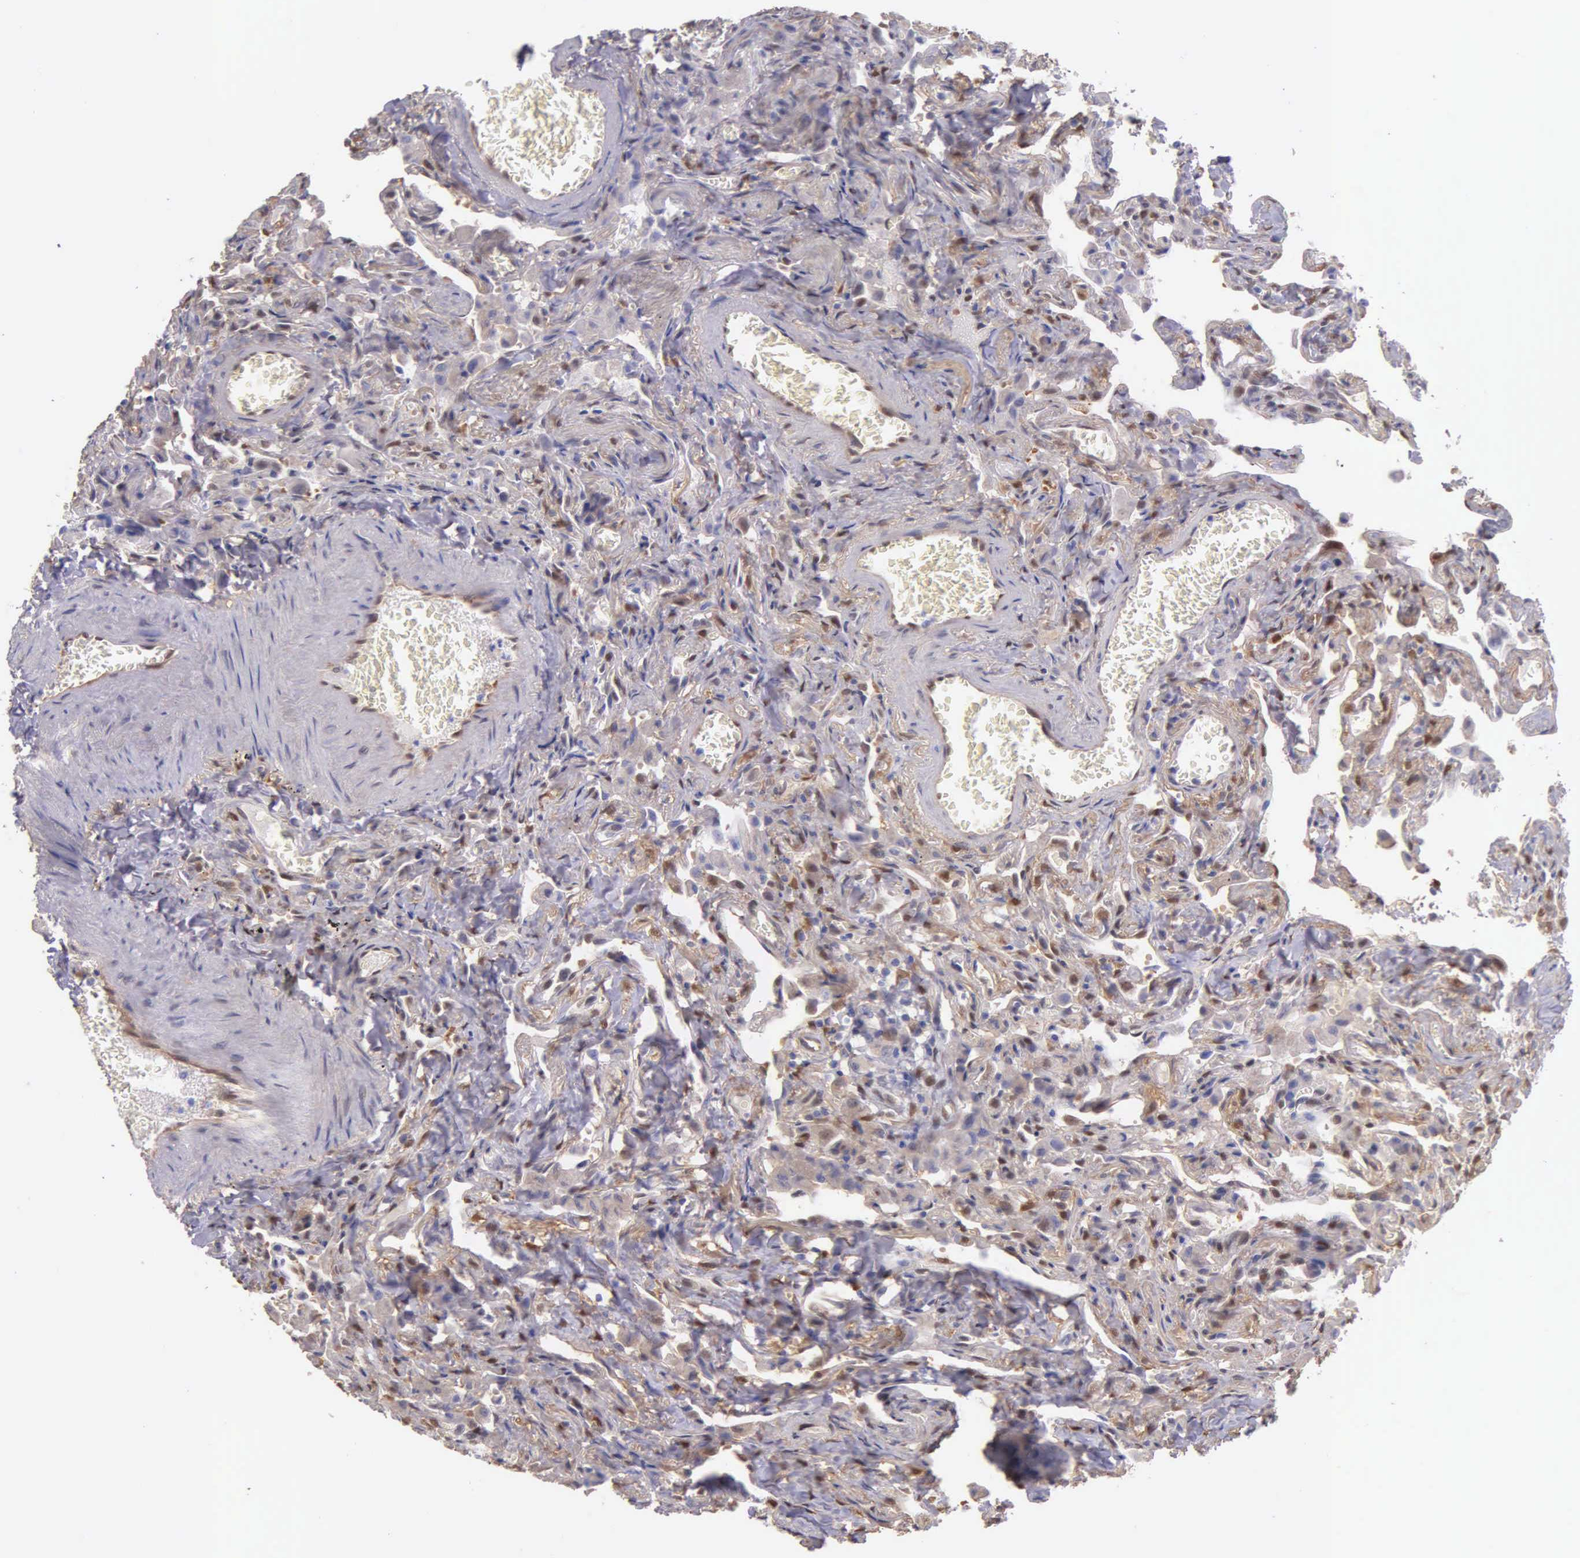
{"staining": {"intensity": "negative", "quantity": "none", "location": "none"}, "tissue": "lung", "cell_type": "Alveolar cells", "image_type": "normal", "snomed": [{"axis": "morphology", "description": "Normal tissue, NOS"}, {"axis": "topography", "description": "Lung"}], "caption": "Micrograph shows no significant protein staining in alveolar cells of benign lung.", "gene": "GSTT2B", "patient": {"sex": "male", "age": 73}}